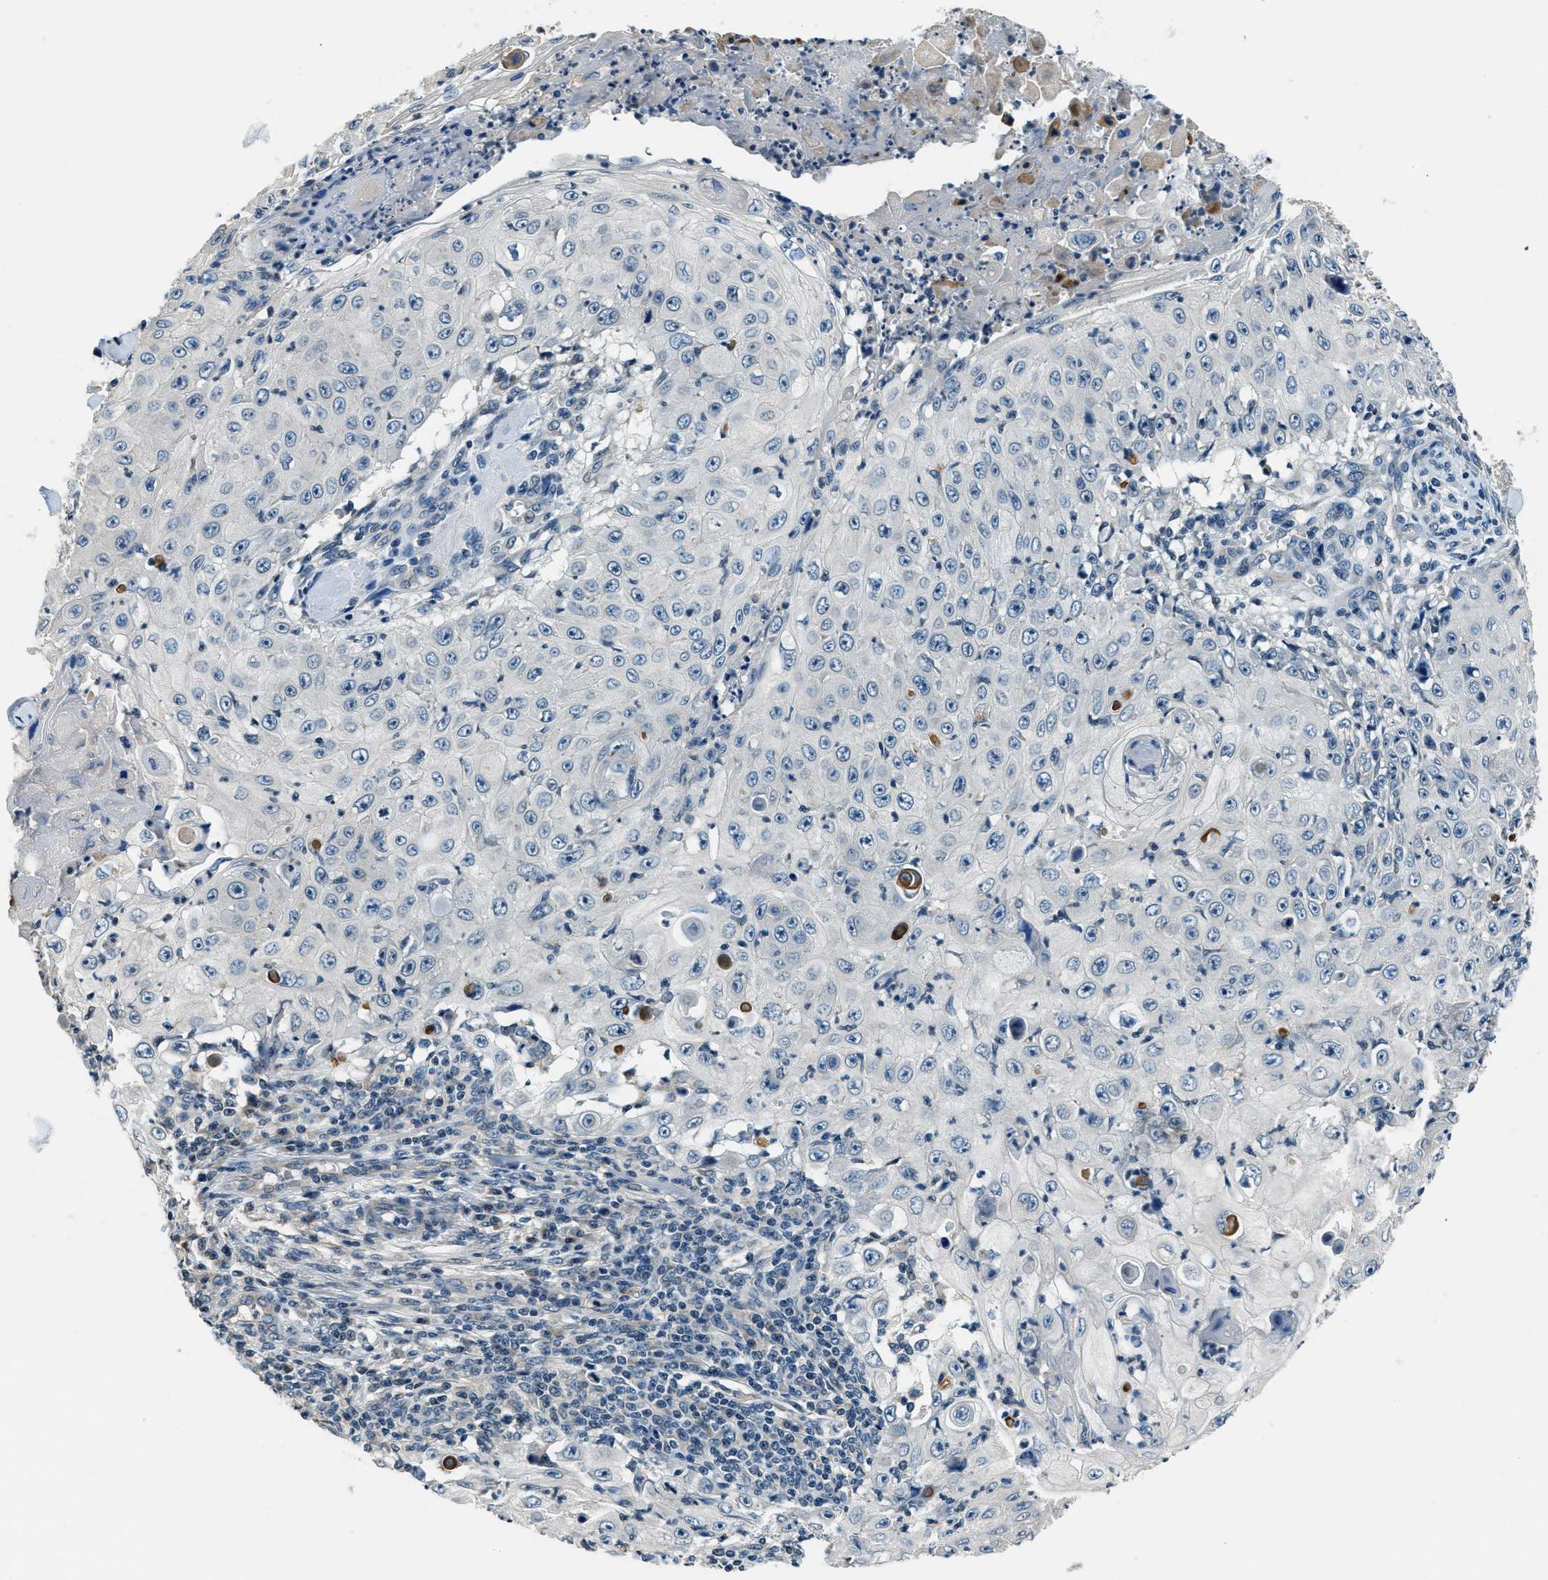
{"staining": {"intensity": "negative", "quantity": "none", "location": "none"}, "tissue": "skin cancer", "cell_type": "Tumor cells", "image_type": "cancer", "snomed": [{"axis": "morphology", "description": "Squamous cell carcinoma, NOS"}, {"axis": "topography", "description": "Skin"}], "caption": "This photomicrograph is of skin cancer stained with immunohistochemistry (IHC) to label a protein in brown with the nuclei are counter-stained blue. There is no staining in tumor cells.", "gene": "NME8", "patient": {"sex": "male", "age": 86}}